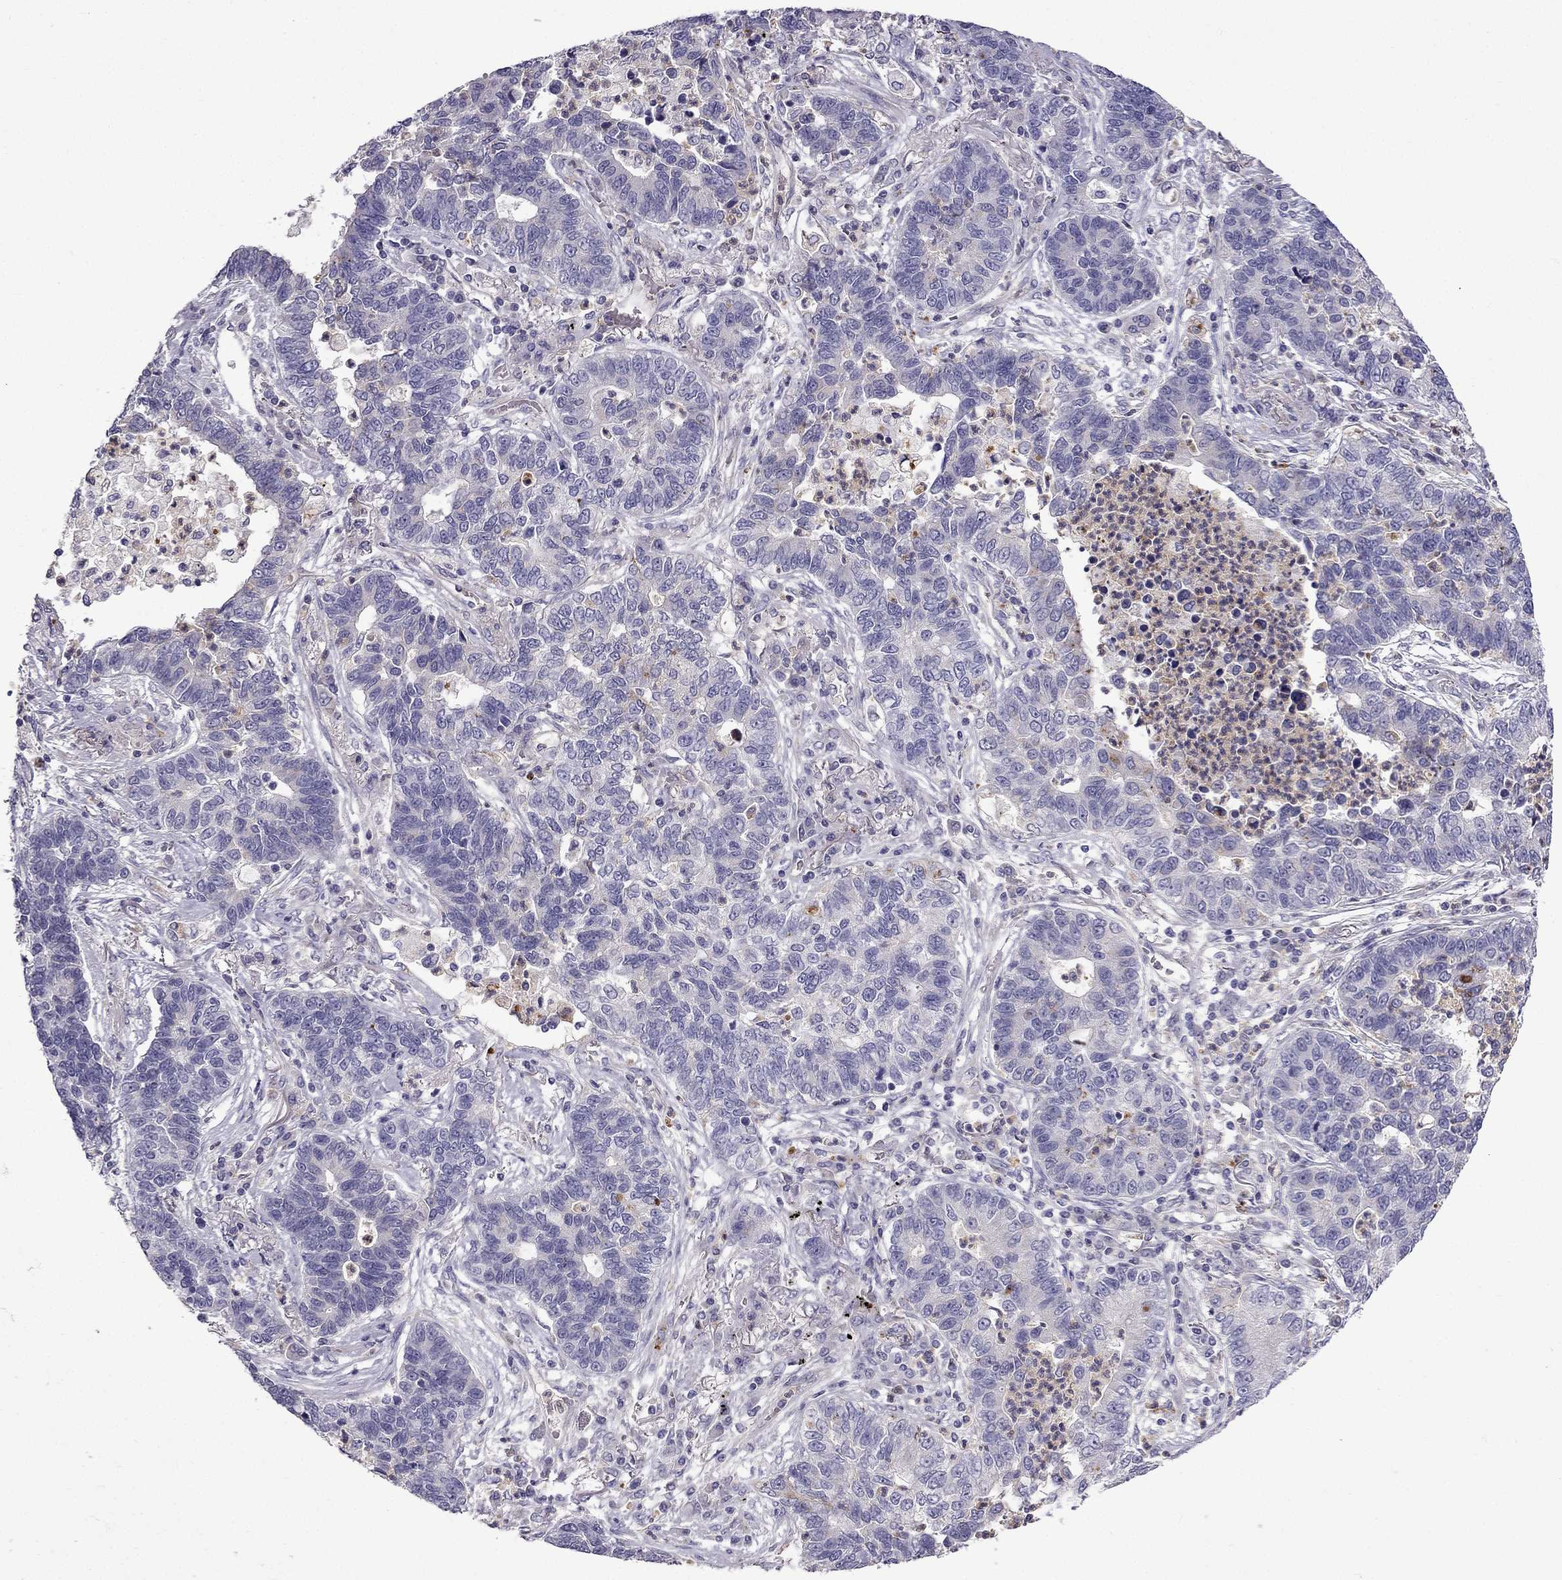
{"staining": {"intensity": "negative", "quantity": "none", "location": "none"}, "tissue": "lung cancer", "cell_type": "Tumor cells", "image_type": "cancer", "snomed": [{"axis": "morphology", "description": "Adenocarcinoma, NOS"}, {"axis": "topography", "description": "Lung"}], "caption": "The micrograph shows no significant staining in tumor cells of lung cancer (adenocarcinoma). The staining was performed using DAB (3,3'-diaminobenzidine) to visualize the protein expression in brown, while the nuclei were stained in blue with hematoxylin (Magnification: 20x).", "gene": "STOML3", "patient": {"sex": "female", "age": 57}}